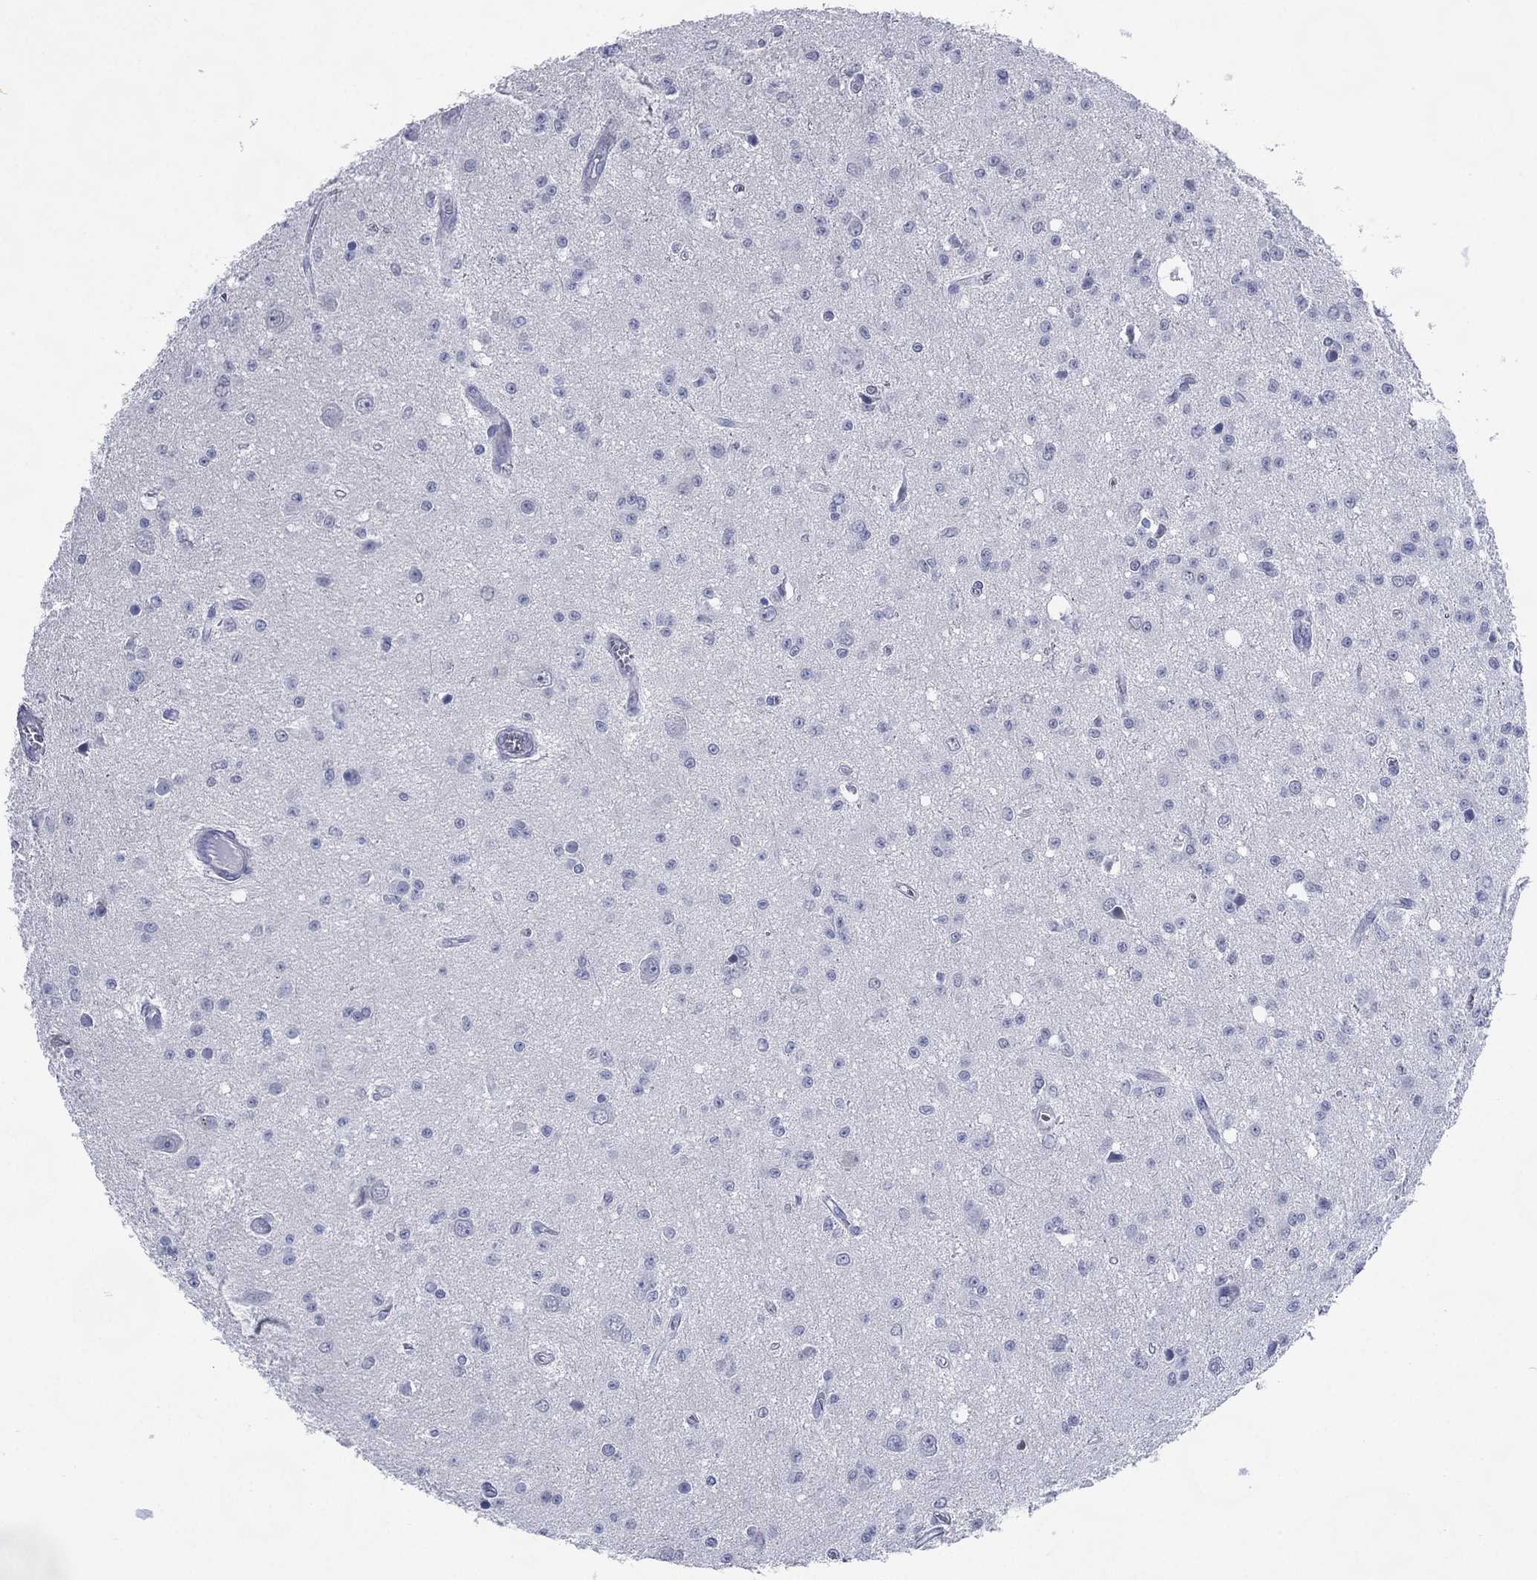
{"staining": {"intensity": "negative", "quantity": "none", "location": "none"}, "tissue": "glioma", "cell_type": "Tumor cells", "image_type": "cancer", "snomed": [{"axis": "morphology", "description": "Glioma, malignant, Low grade"}, {"axis": "topography", "description": "Brain"}], "caption": "This is a micrograph of immunohistochemistry (IHC) staining of malignant low-grade glioma, which shows no staining in tumor cells.", "gene": "TMEM247", "patient": {"sex": "female", "age": 45}}